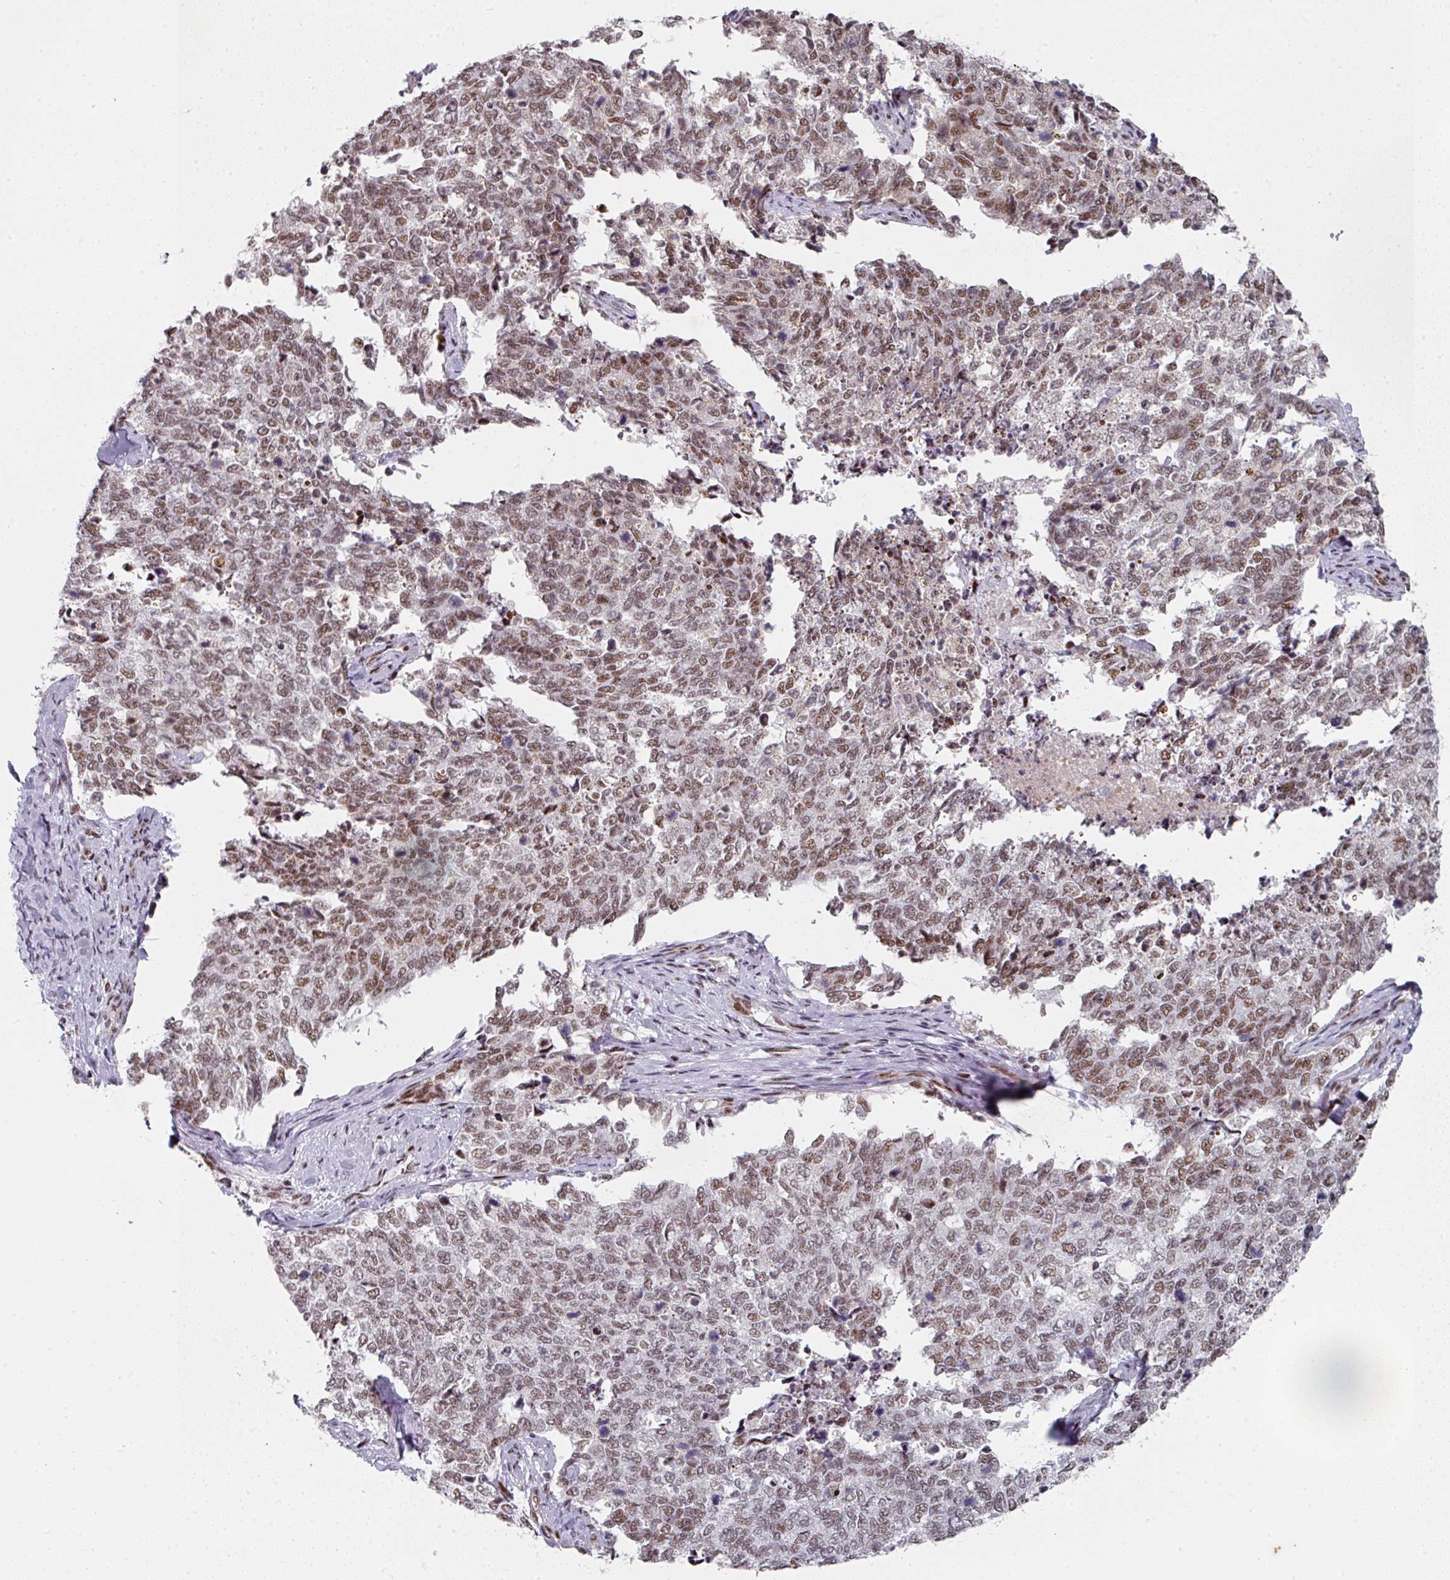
{"staining": {"intensity": "moderate", "quantity": ">75%", "location": "nuclear"}, "tissue": "cervical cancer", "cell_type": "Tumor cells", "image_type": "cancer", "snomed": [{"axis": "morphology", "description": "Squamous cell carcinoma, NOS"}, {"axis": "topography", "description": "Cervix"}], "caption": "Immunohistochemistry (IHC) image of squamous cell carcinoma (cervical) stained for a protein (brown), which shows medium levels of moderate nuclear staining in approximately >75% of tumor cells.", "gene": "SF3B5", "patient": {"sex": "female", "age": 63}}